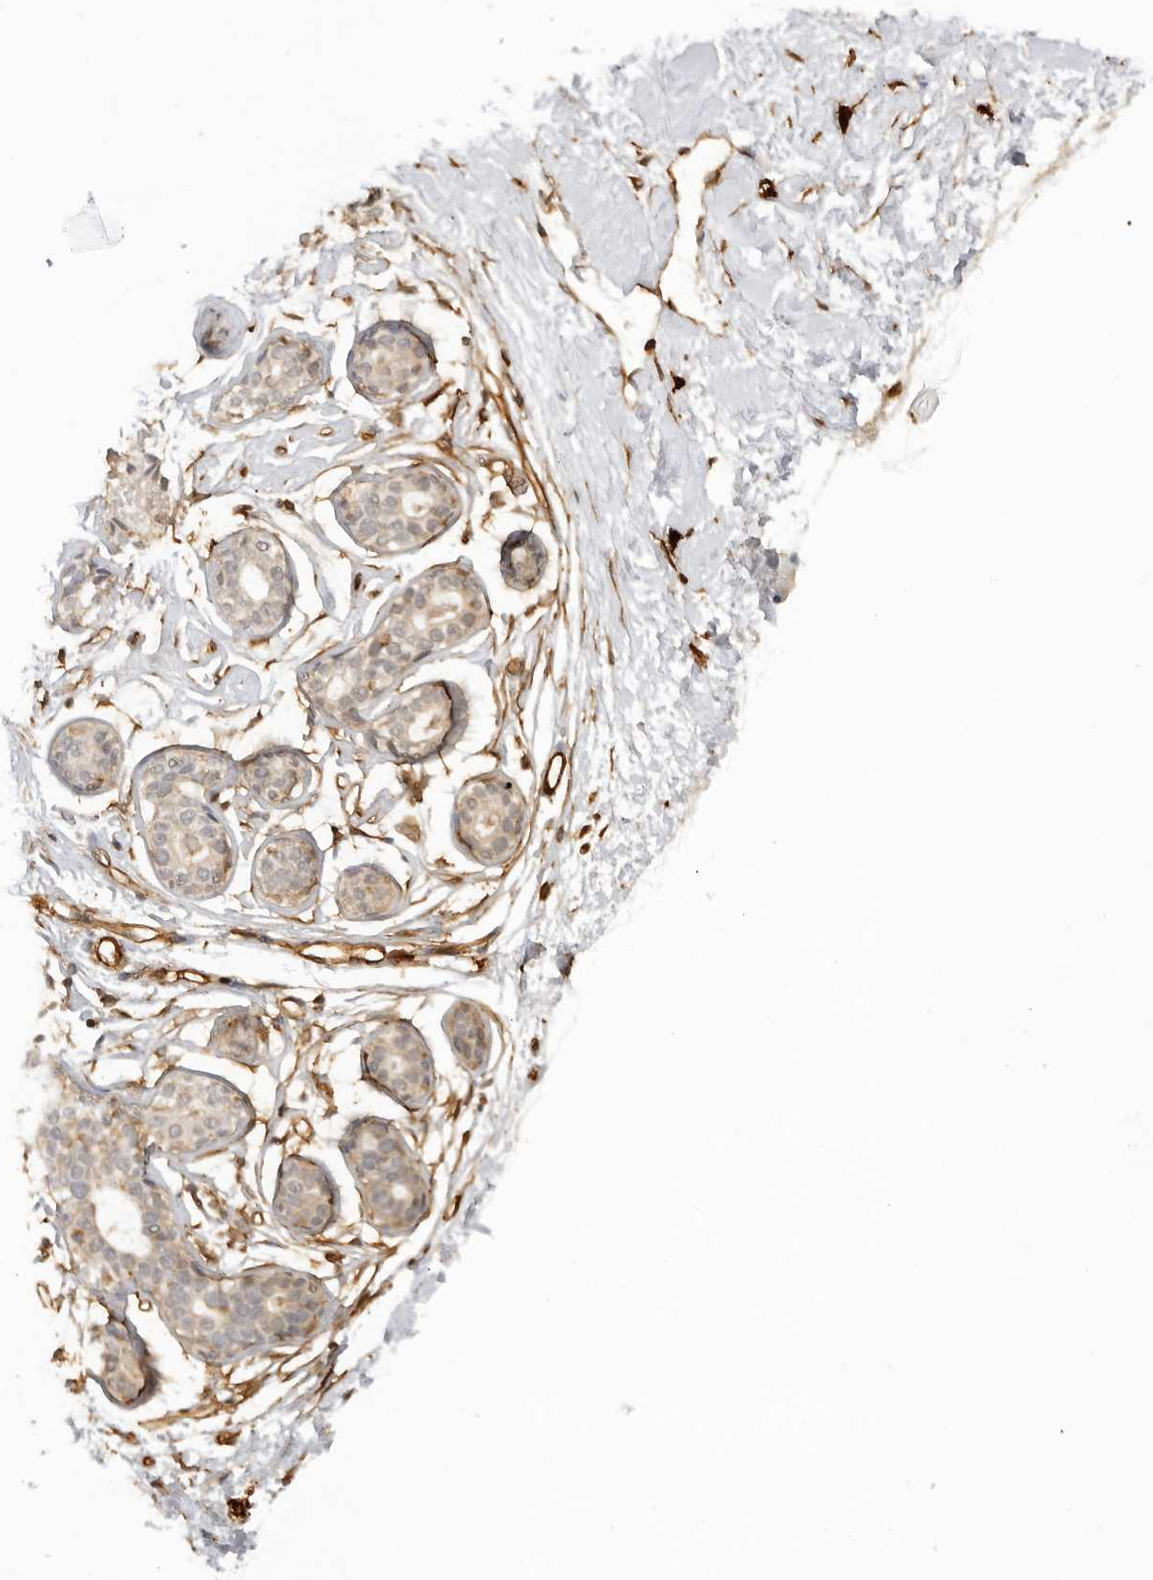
{"staining": {"intensity": "negative", "quantity": "none", "location": "none"}, "tissue": "breast", "cell_type": "Adipocytes", "image_type": "normal", "snomed": [{"axis": "morphology", "description": "Normal tissue, NOS"}, {"axis": "topography", "description": "Breast"}], "caption": "Immunohistochemistry (IHC) micrograph of unremarkable breast stained for a protein (brown), which reveals no expression in adipocytes. (Immunohistochemistry (IHC), brightfield microscopy, high magnification).", "gene": "DYNLT5", "patient": {"sex": "female", "age": 23}}